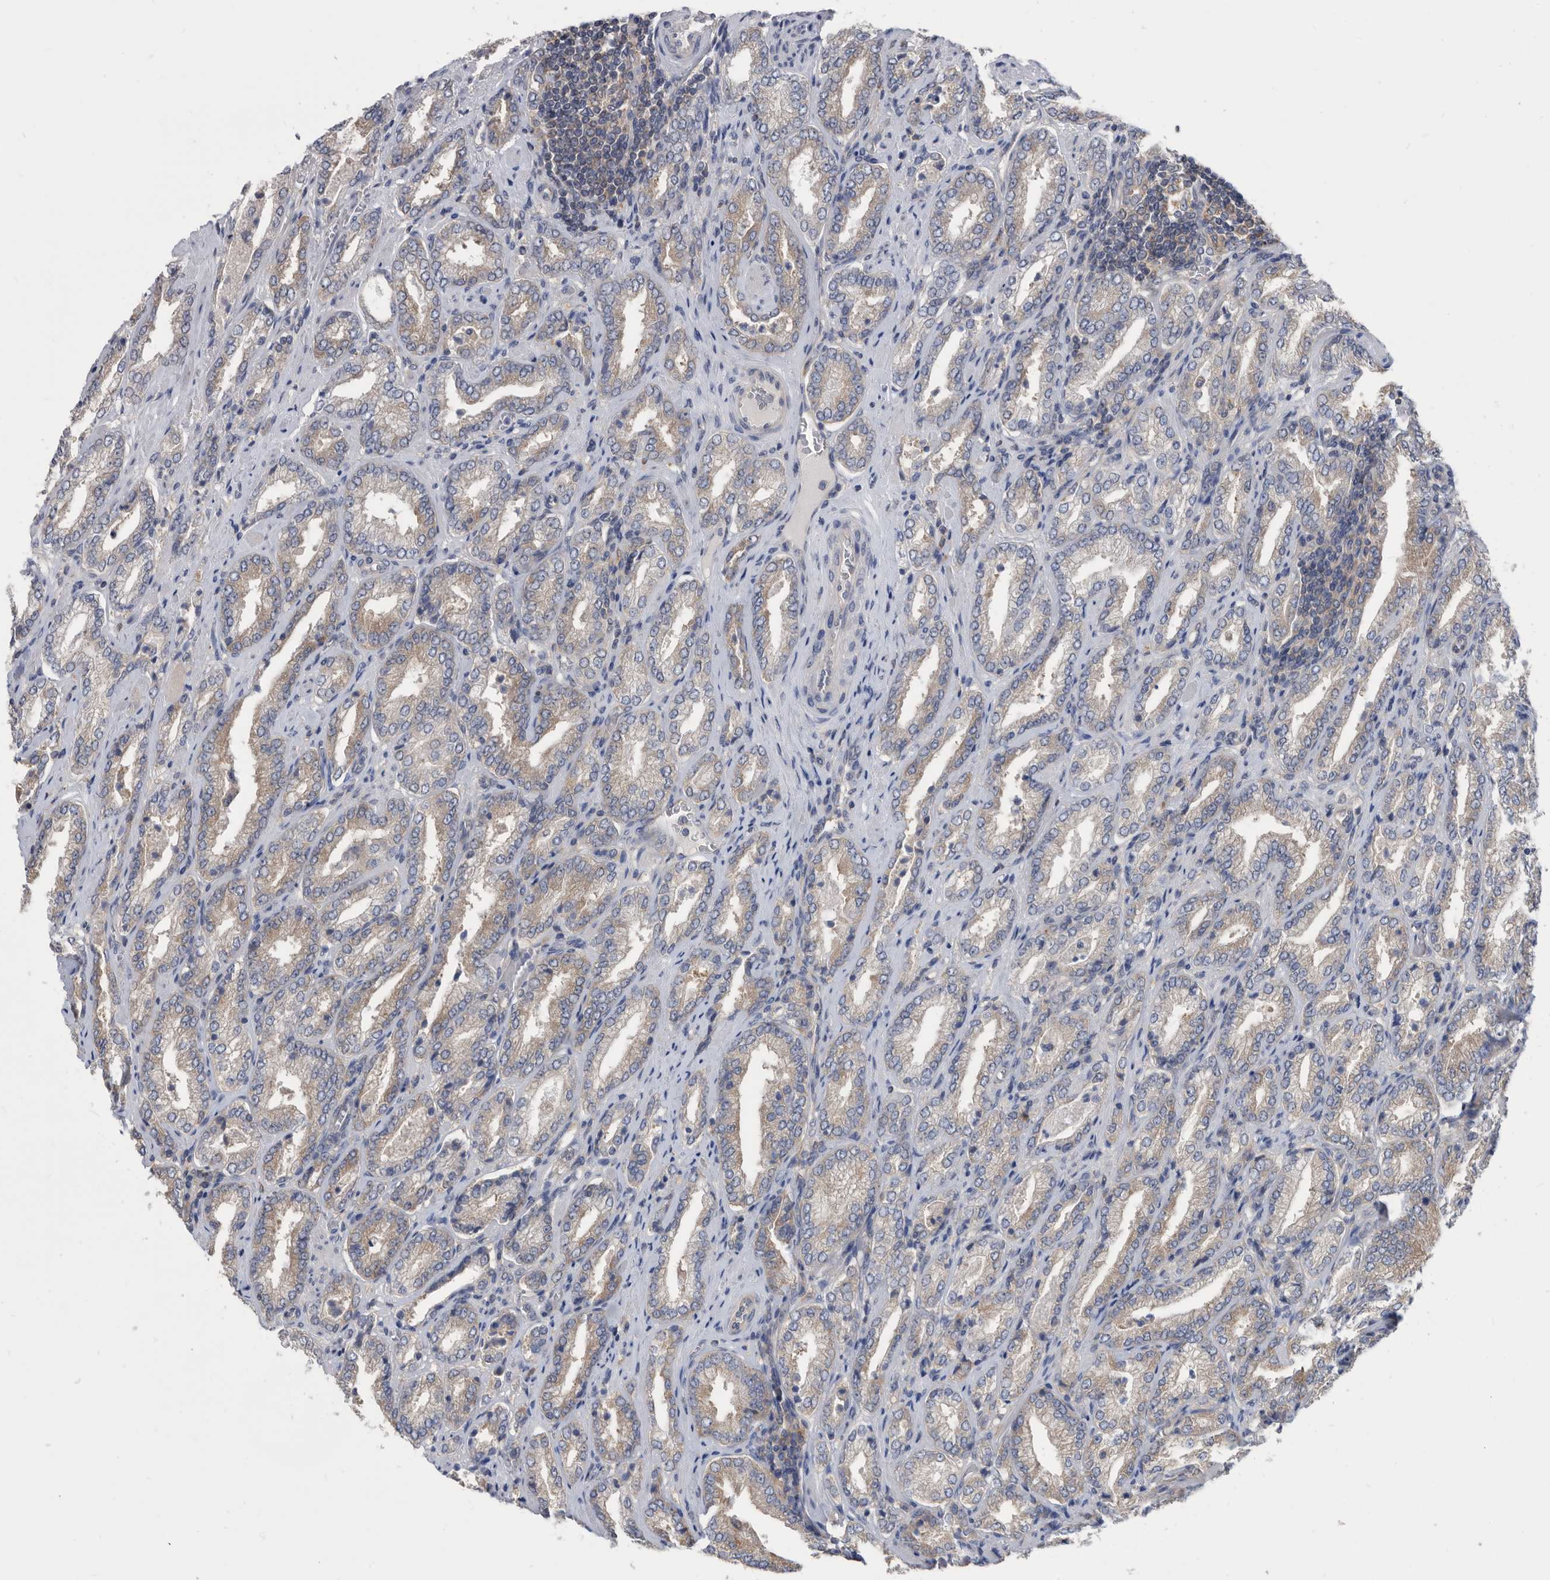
{"staining": {"intensity": "moderate", "quantity": ">75%", "location": "cytoplasmic/membranous"}, "tissue": "prostate cancer", "cell_type": "Tumor cells", "image_type": "cancer", "snomed": [{"axis": "morphology", "description": "Adenocarcinoma, Low grade"}, {"axis": "topography", "description": "Prostate"}], "caption": "Immunohistochemical staining of prostate cancer (adenocarcinoma (low-grade)) demonstrates moderate cytoplasmic/membranous protein staining in approximately >75% of tumor cells.", "gene": "CCT4", "patient": {"sex": "male", "age": 62}}